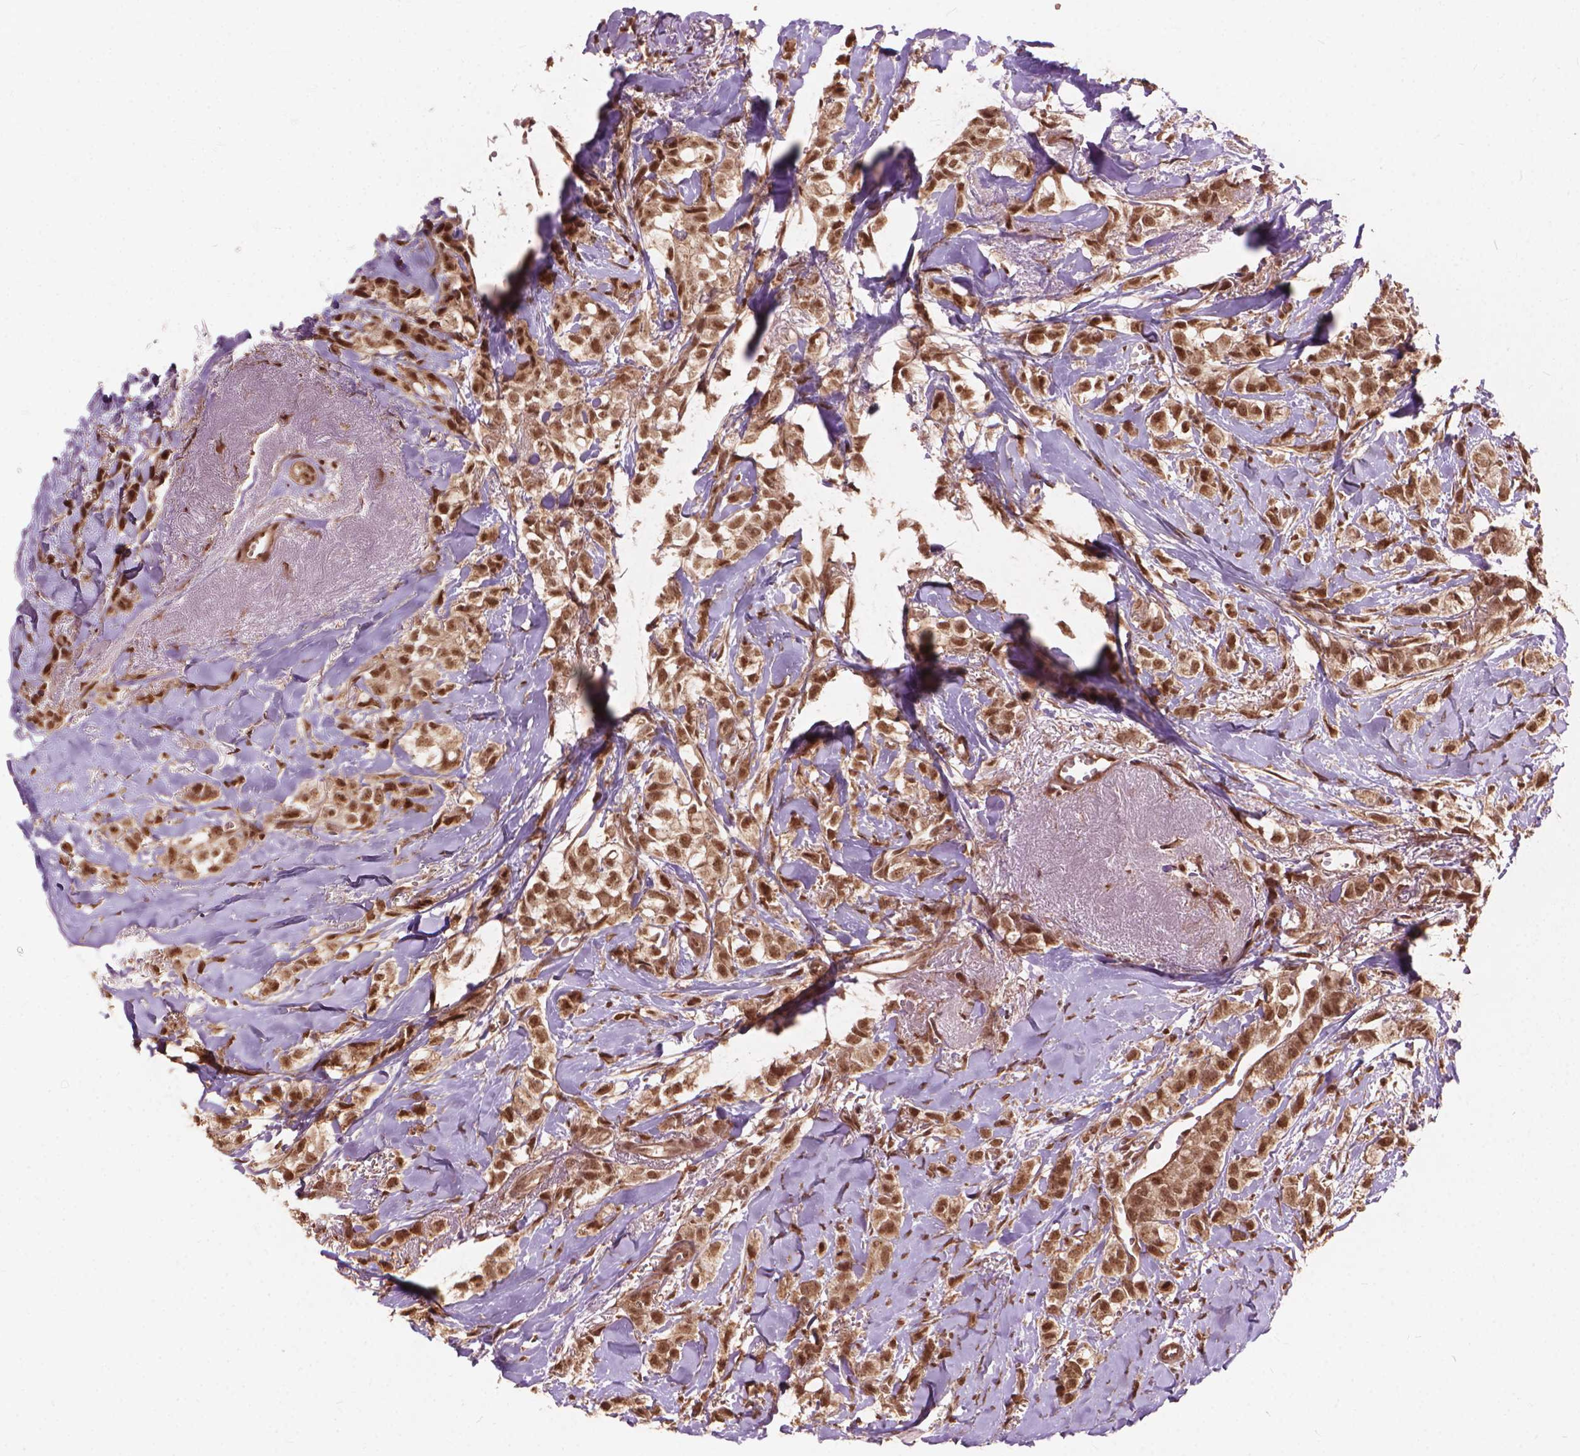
{"staining": {"intensity": "moderate", "quantity": ">75%", "location": "nuclear"}, "tissue": "breast cancer", "cell_type": "Tumor cells", "image_type": "cancer", "snomed": [{"axis": "morphology", "description": "Duct carcinoma"}, {"axis": "topography", "description": "Breast"}], "caption": "This is a micrograph of immunohistochemistry (IHC) staining of breast infiltrating ductal carcinoma, which shows moderate expression in the nuclear of tumor cells.", "gene": "SSU72", "patient": {"sex": "female", "age": 85}}